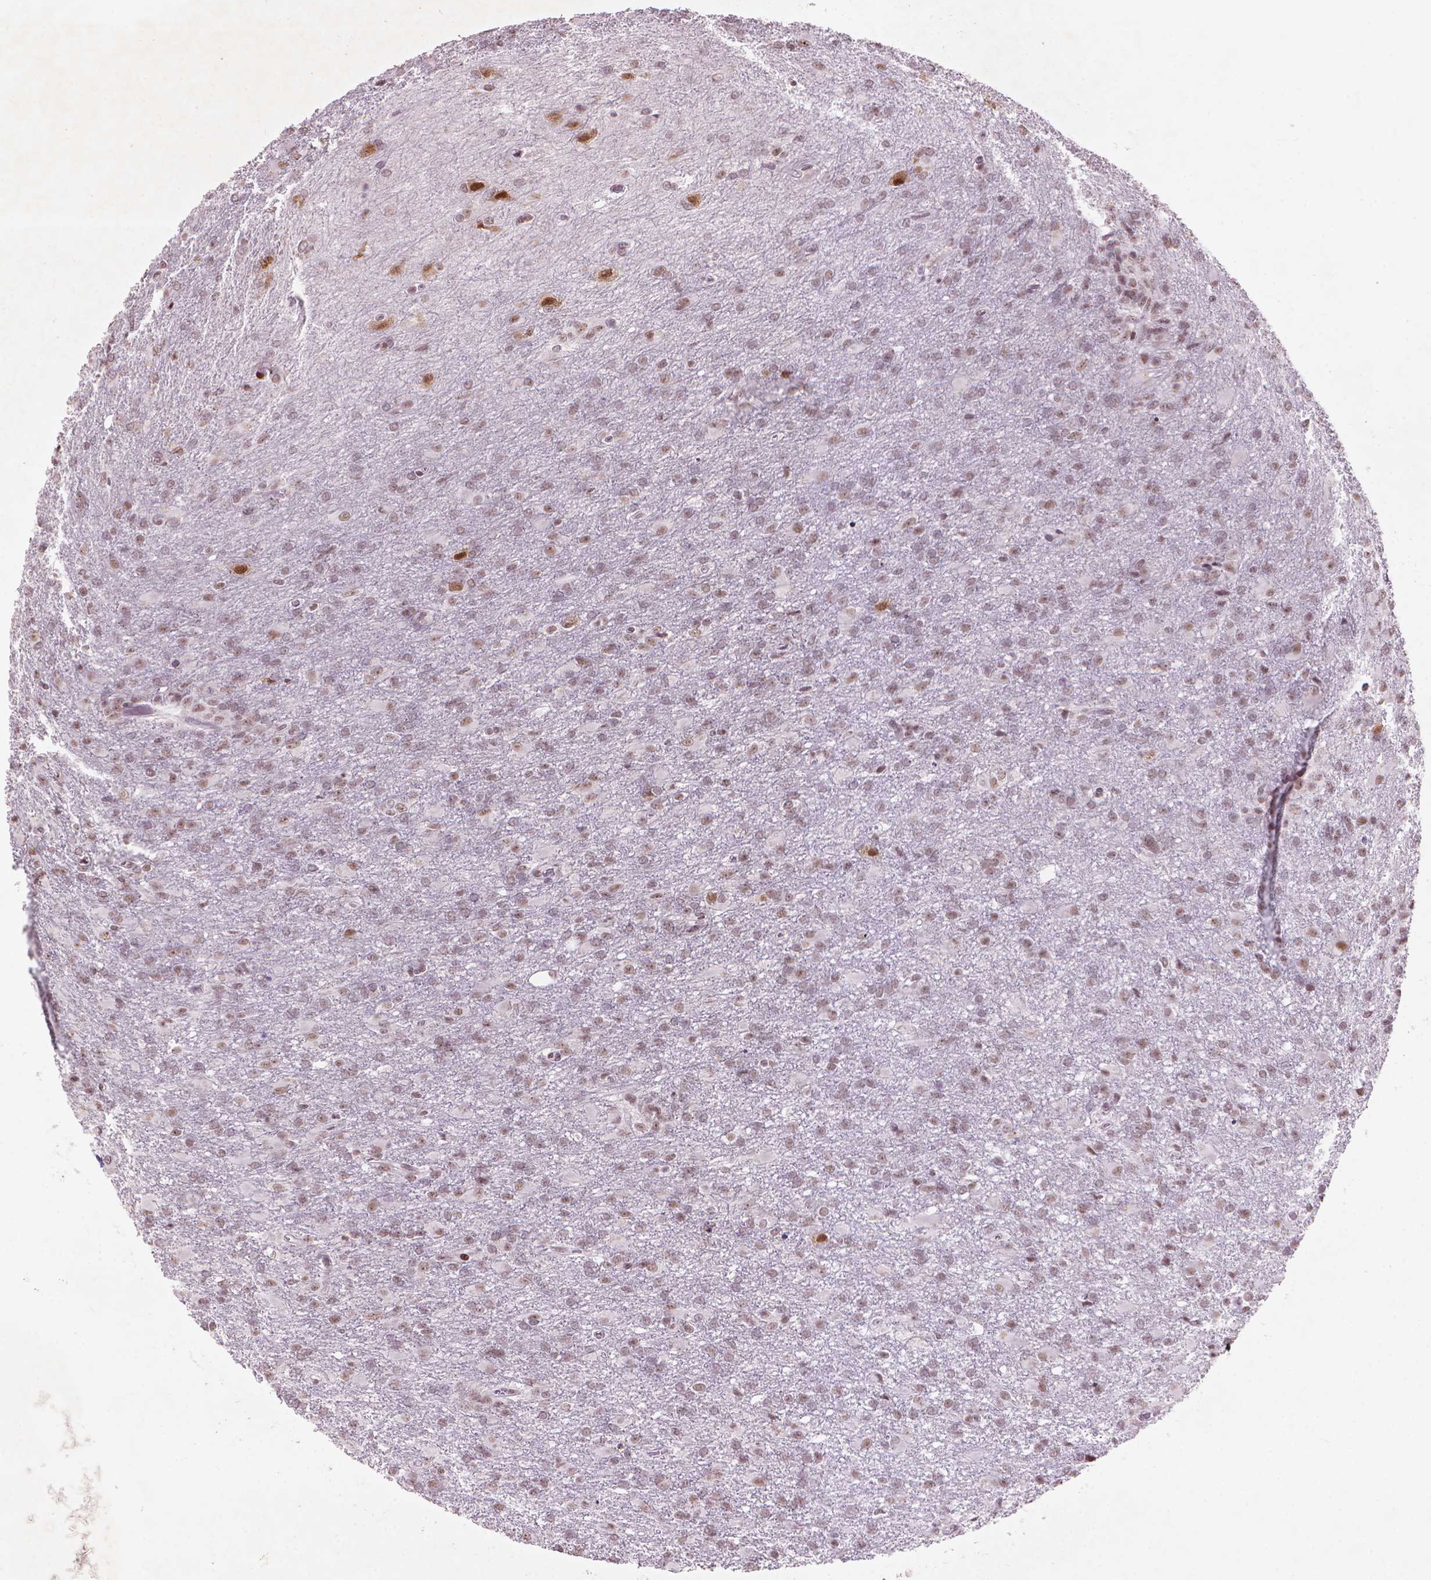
{"staining": {"intensity": "weak", "quantity": ">75%", "location": "nuclear"}, "tissue": "glioma", "cell_type": "Tumor cells", "image_type": "cancer", "snomed": [{"axis": "morphology", "description": "Glioma, malignant, High grade"}, {"axis": "topography", "description": "Brain"}], "caption": "Brown immunohistochemical staining in human high-grade glioma (malignant) reveals weak nuclear positivity in approximately >75% of tumor cells.", "gene": "HES7", "patient": {"sex": "male", "age": 68}}